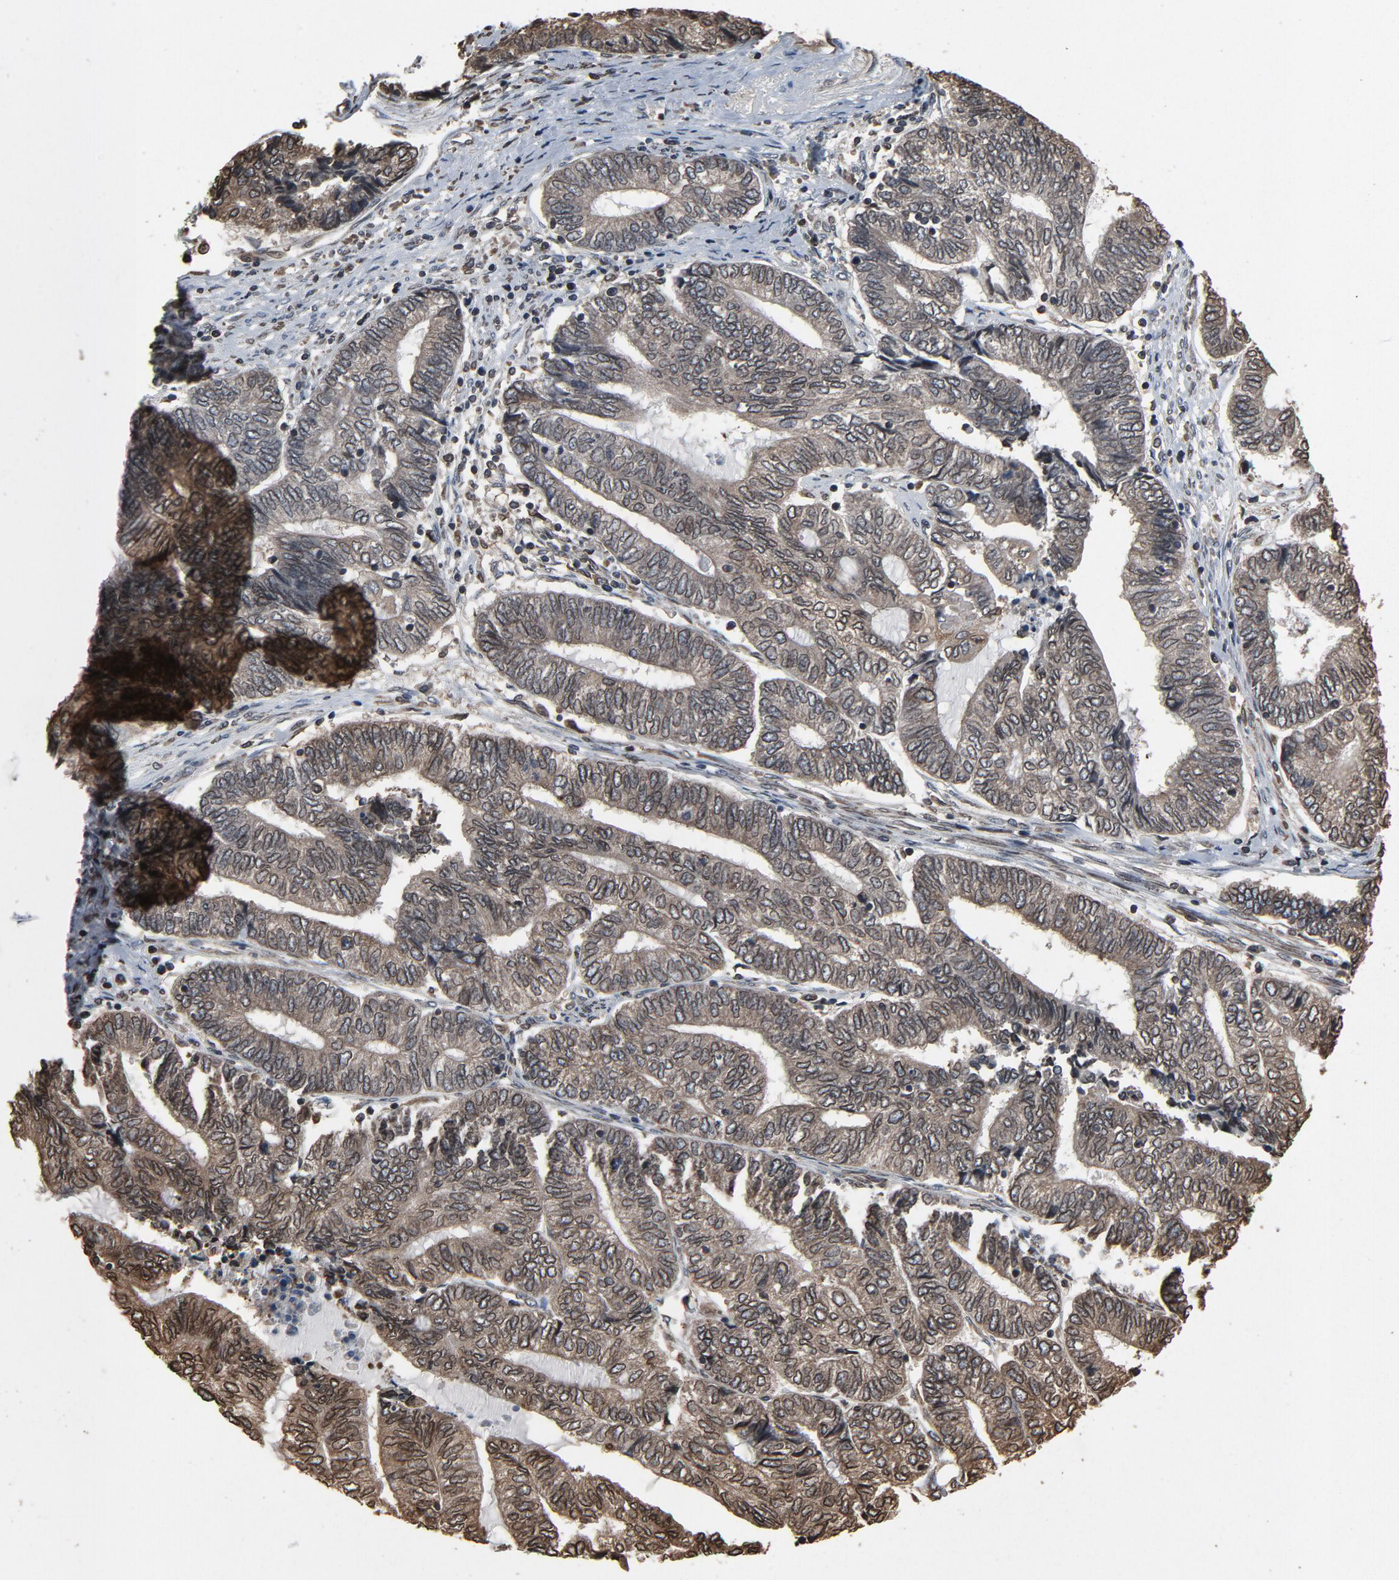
{"staining": {"intensity": "weak", "quantity": "25%-75%", "location": "cytoplasmic/membranous,nuclear"}, "tissue": "endometrial cancer", "cell_type": "Tumor cells", "image_type": "cancer", "snomed": [{"axis": "morphology", "description": "Adenocarcinoma, NOS"}, {"axis": "topography", "description": "Uterus"}, {"axis": "topography", "description": "Endometrium"}], "caption": "Endometrial adenocarcinoma was stained to show a protein in brown. There is low levels of weak cytoplasmic/membranous and nuclear staining in about 25%-75% of tumor cells.", "gene": "UBE2D1", "patient": {"sex": "female", "age": 70}}